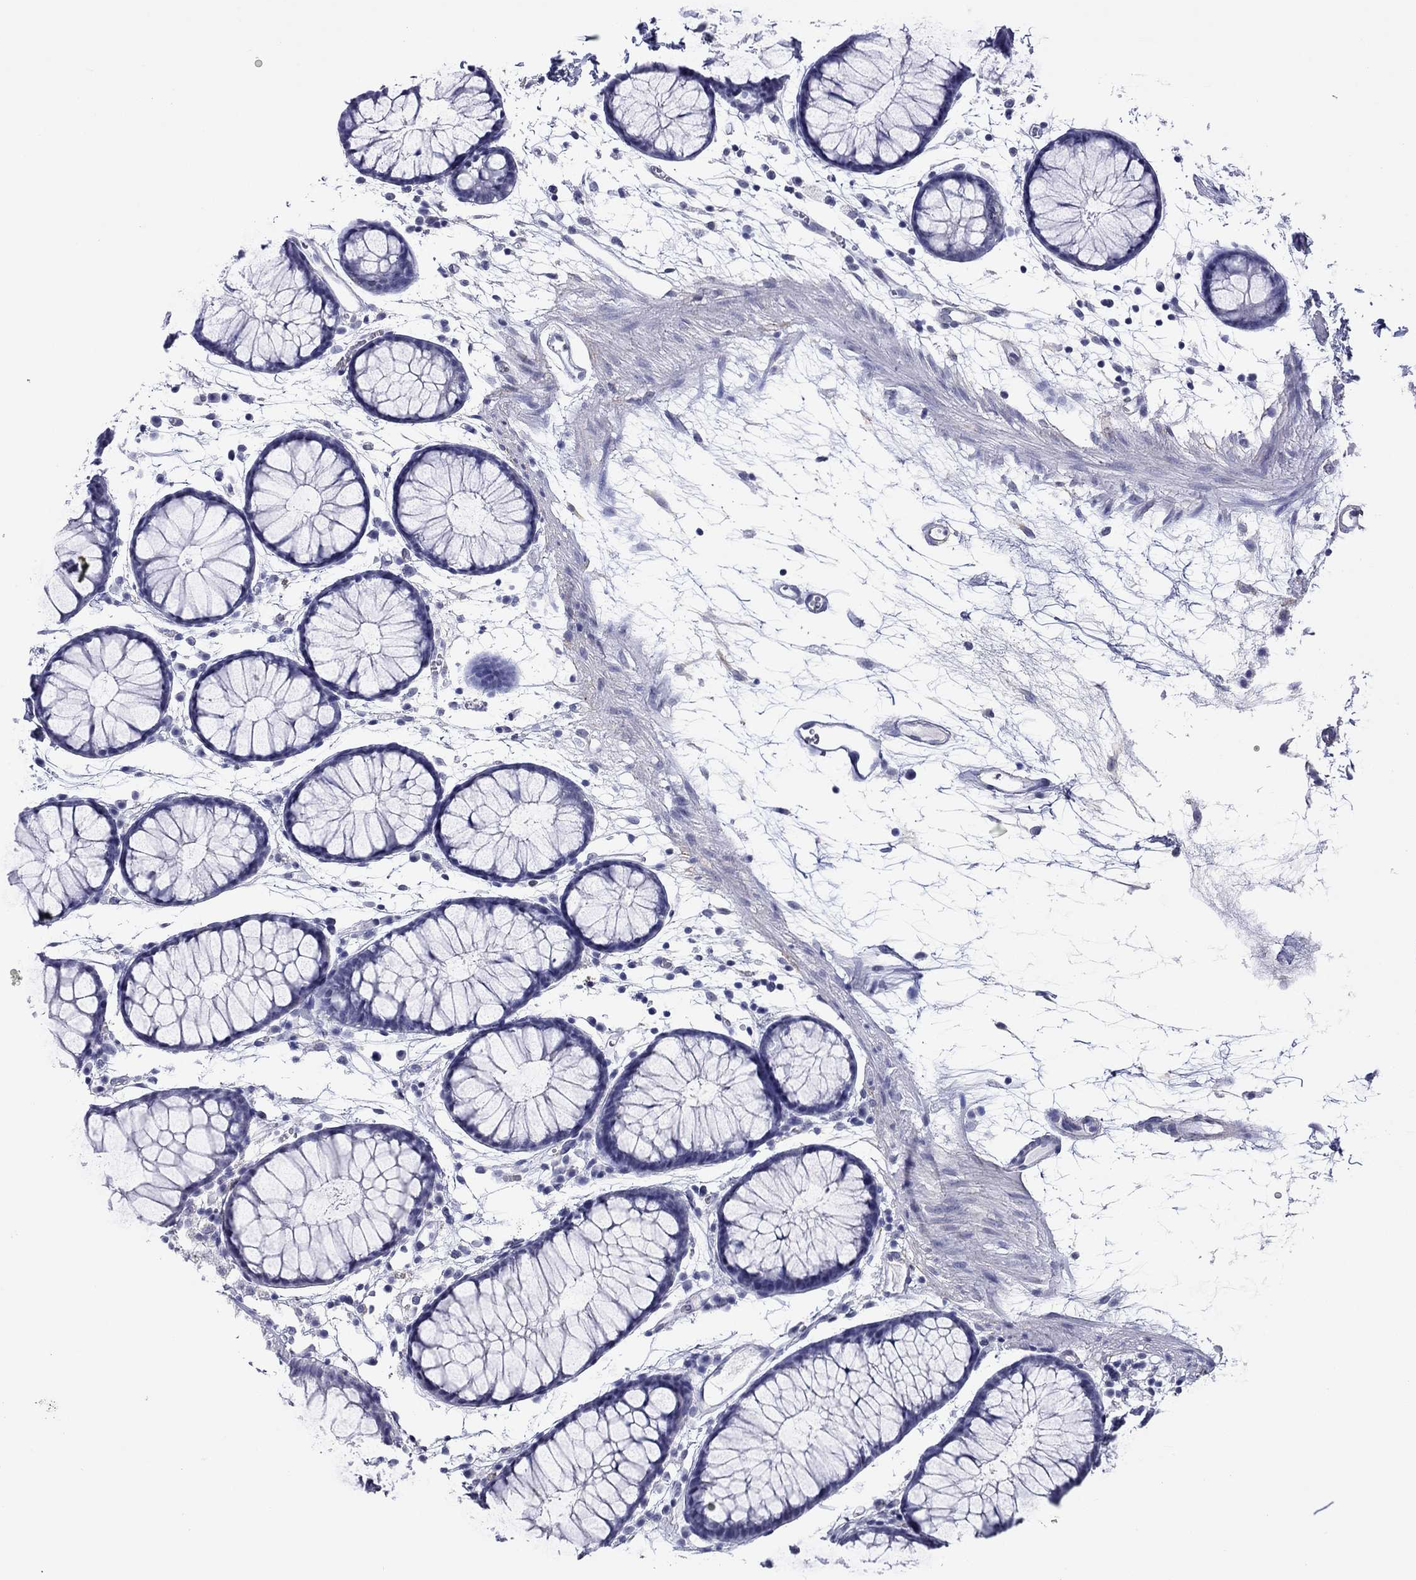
{"staining": {"intensity": "negative", "quantity": "none", "location": "none"}, "tissue": "colon", "cell_type": "Endothelial cells", "image_type": "normal", "snomed": [{"axis": "morphology", "description": "Normal tissue, NOS"}, {"axis": "morphology", "description": "Adenocarcinoma, NOS"}, {"axis": "topography", "description": "Colon"}], "caption": "A high-resolution image shows immunohistochemistry (IHC) staining of unremarkable colon, which reveals no significant positivity in endothelial cells.", "gene": "MYMX", "patient": {"sex": "male", "age": 65}}